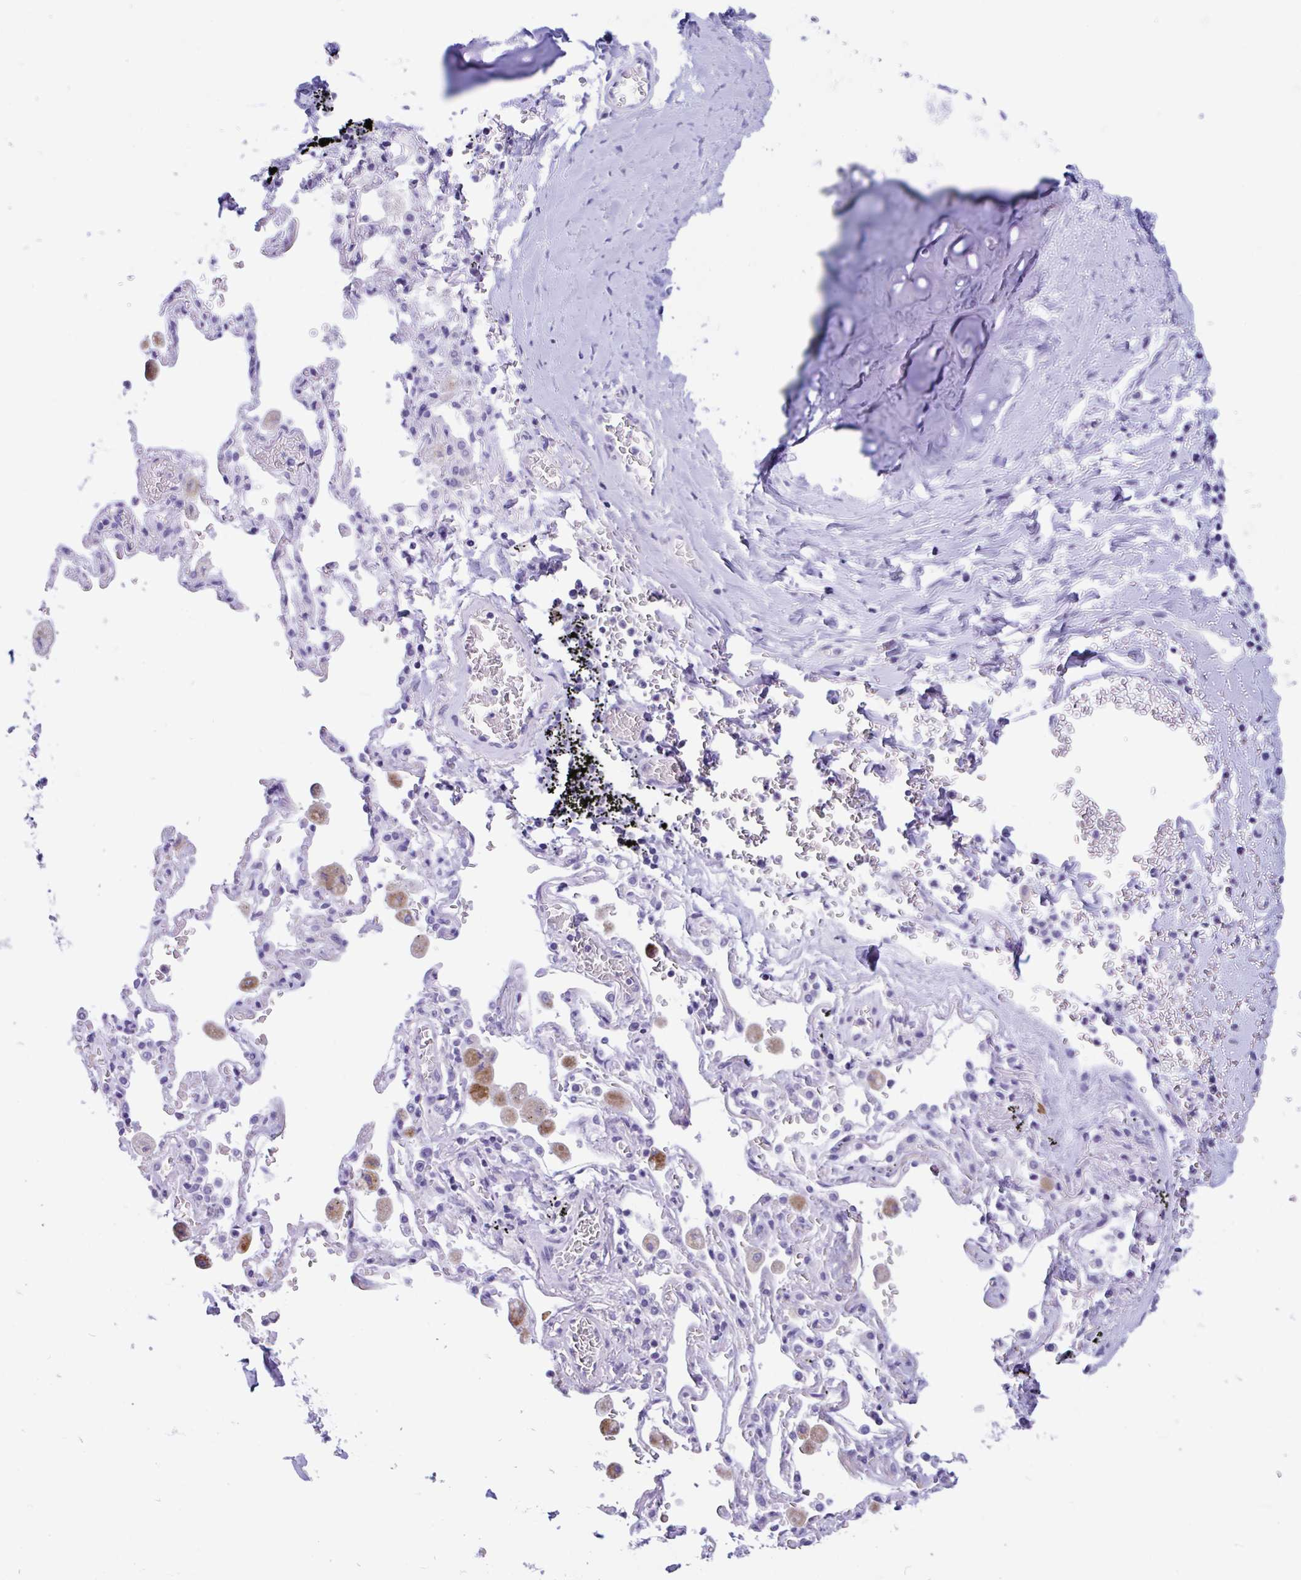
{"staining": {"intensity": "negative", "quantity": "none", "location": "none"}, "tissue": "adipose tissue", "cell_type": "Adipocytes", "image_type": "normal", "snomed": [{"axis": "morphology", "description": "Normal tissue, NOS"}, {"axis": "morphology", "description": "Degeneration, NOS"}, {"axis": "topography", "description": "Cartilage tissue"}, {"axis": "topography", "description": "Lung"}], "caption": "Adipose tissue stained for a protein using IHC displays no positivity adipocytes.", "gene": "ZNF319", "patient": {"sex": "female", "age": 61}}